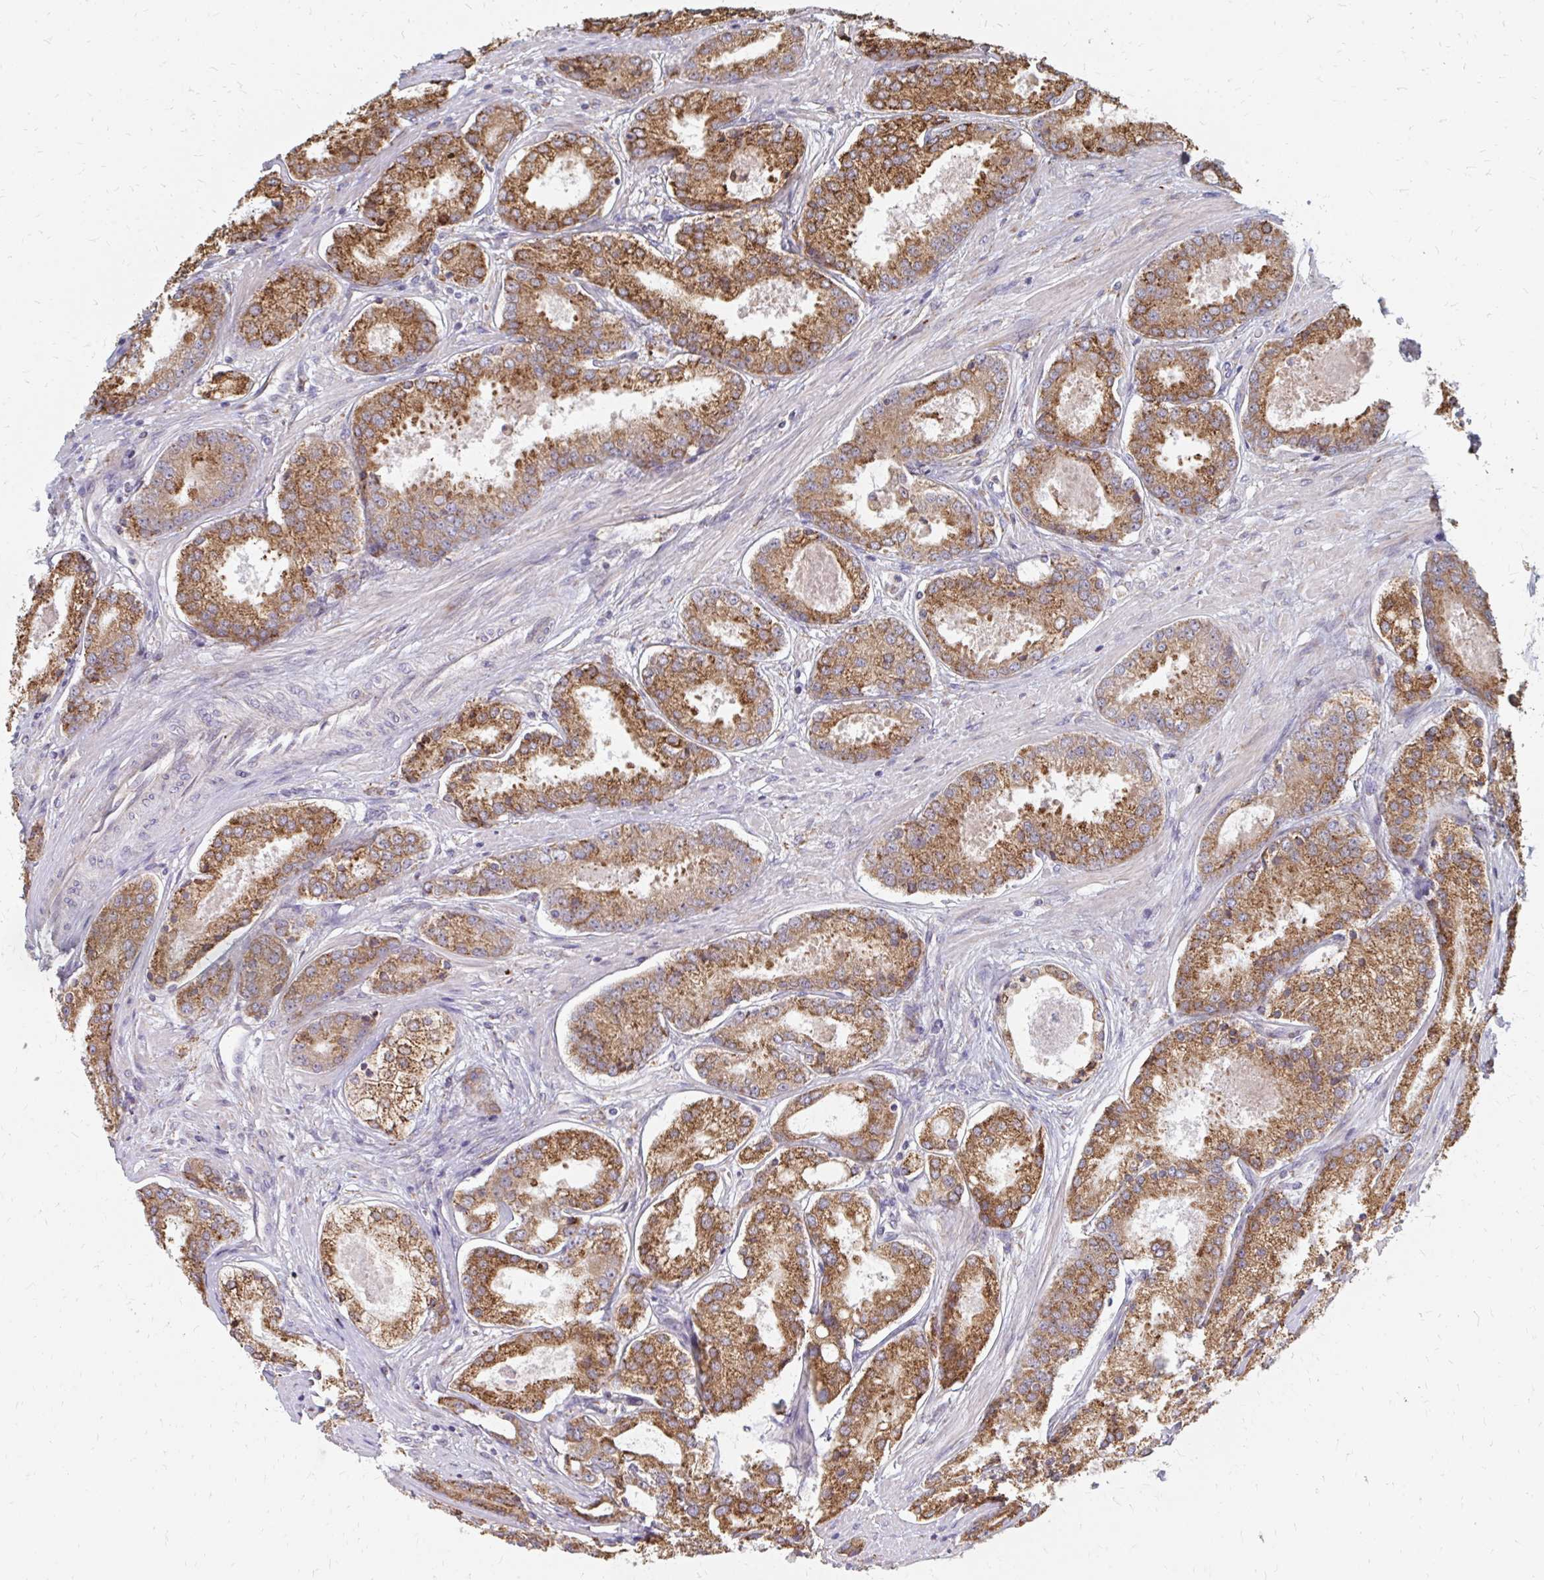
{"staining": {"intensity": "moderate", "quantity": ">75%", "location": "cytoplasmic/membranous"}, "tissue": "prostate cancer", "cell_type": "Tumor cells", "image_type": "cancer", "snomed": [{"axis": "morphology", "description": "Adenocarcinoma, Low grade"}, {"axis": "topography", "description": "Prostate"}], "caption": "The photomicrograph shows staining of prostate cancer (low-grade adenocarcinoma), revealing moderate cytoplasmic/membranous protein expression (brown color) within tumor cells.", "gene": "PPP1R13L", "patient": {"sex": "male", "age": 68}}